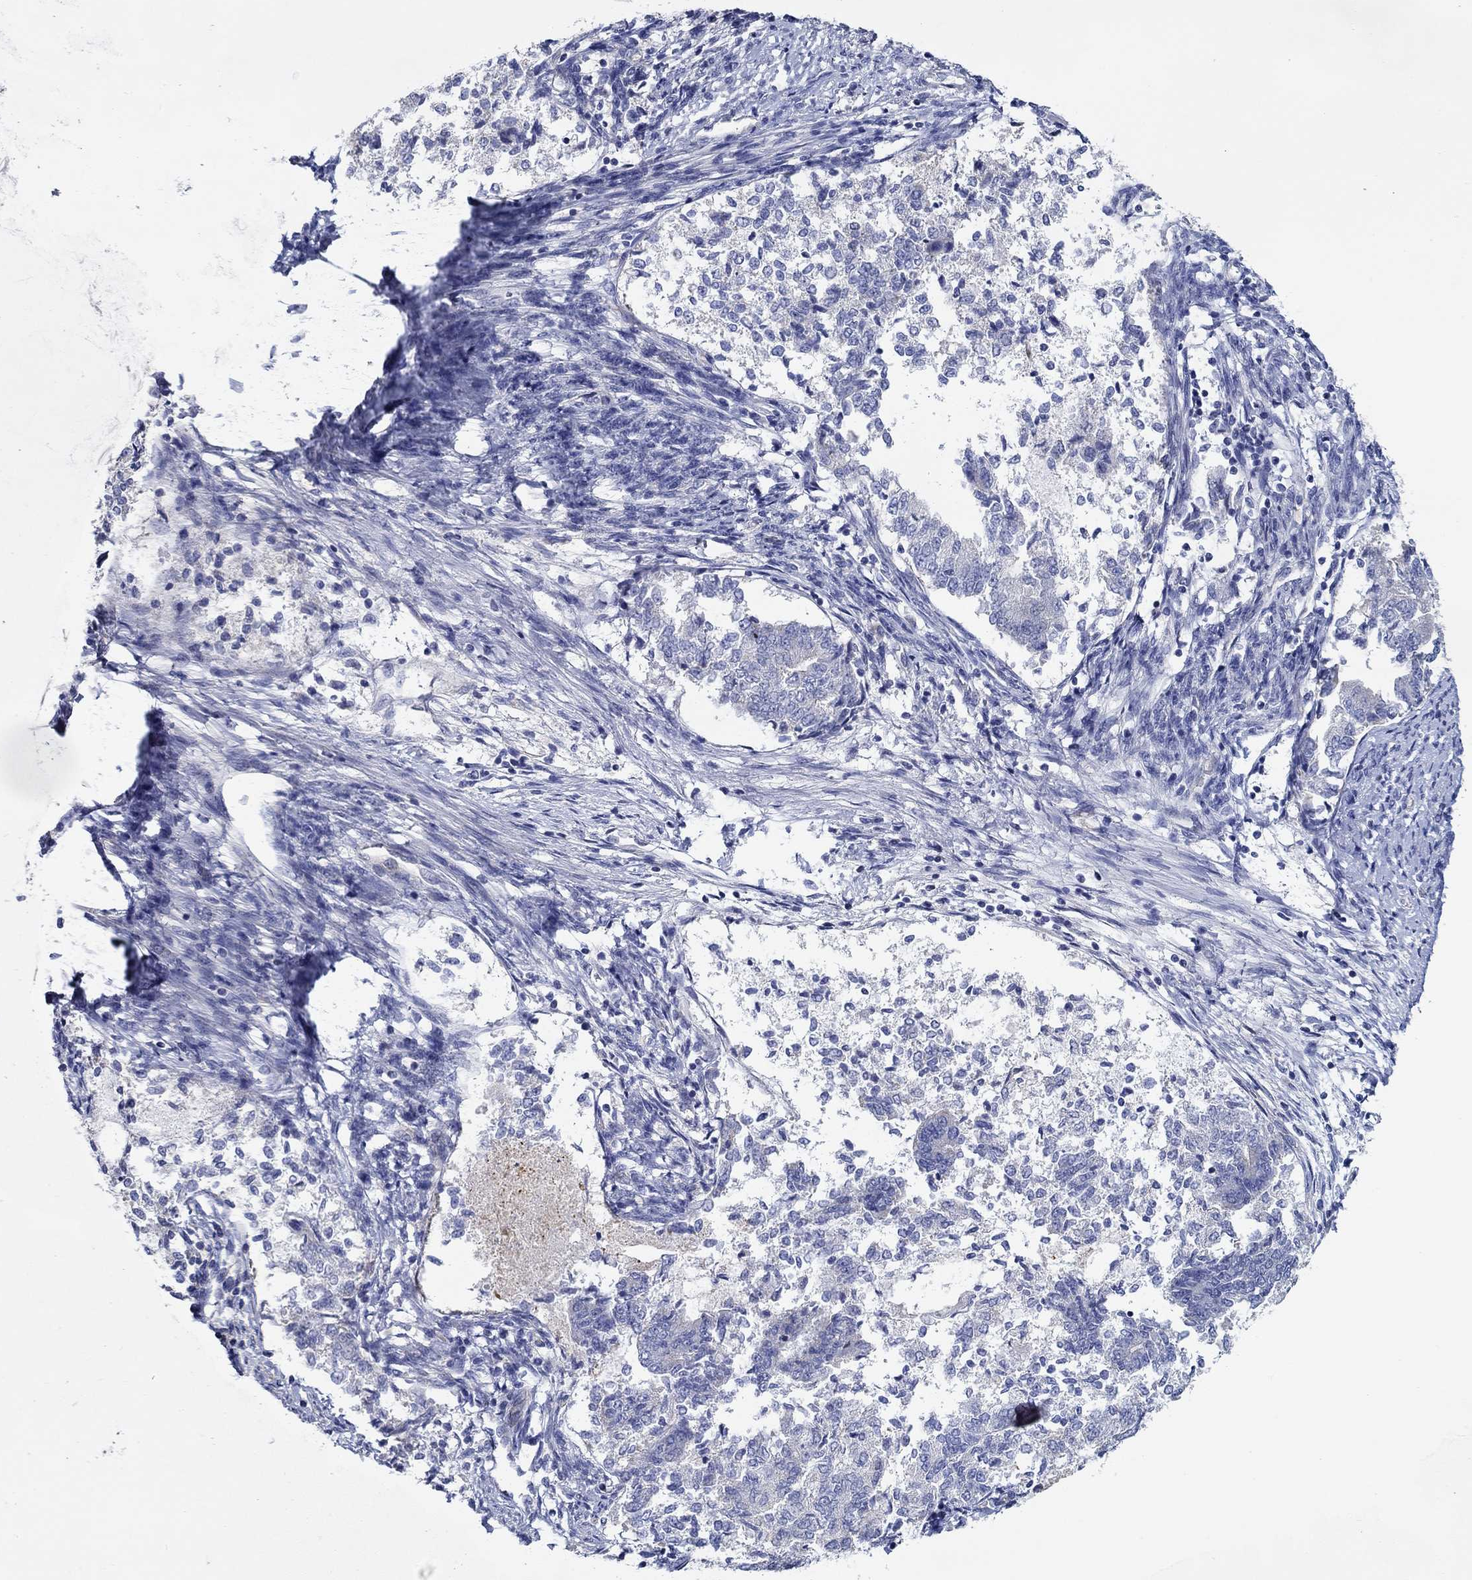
{"staining": {"intensity": "negative", "quantity": "none", "location": "none"}, "tissue": "endometrial cancer", "cell_type": "Tumor cells", "image_type": "cancer", "snomed": [{"axis": "morphology", "description": "Adenocarcinoma, NOS"}, {"axis": "topography", "description": "Endometrium"}], "caption": "Histopathology image shows no protein positivity in tumor cells of endometrial cancer (adenocarcinoma) tissue.", "gene": "CFAP61", "patient": {"sex": "female", "age": 65}}